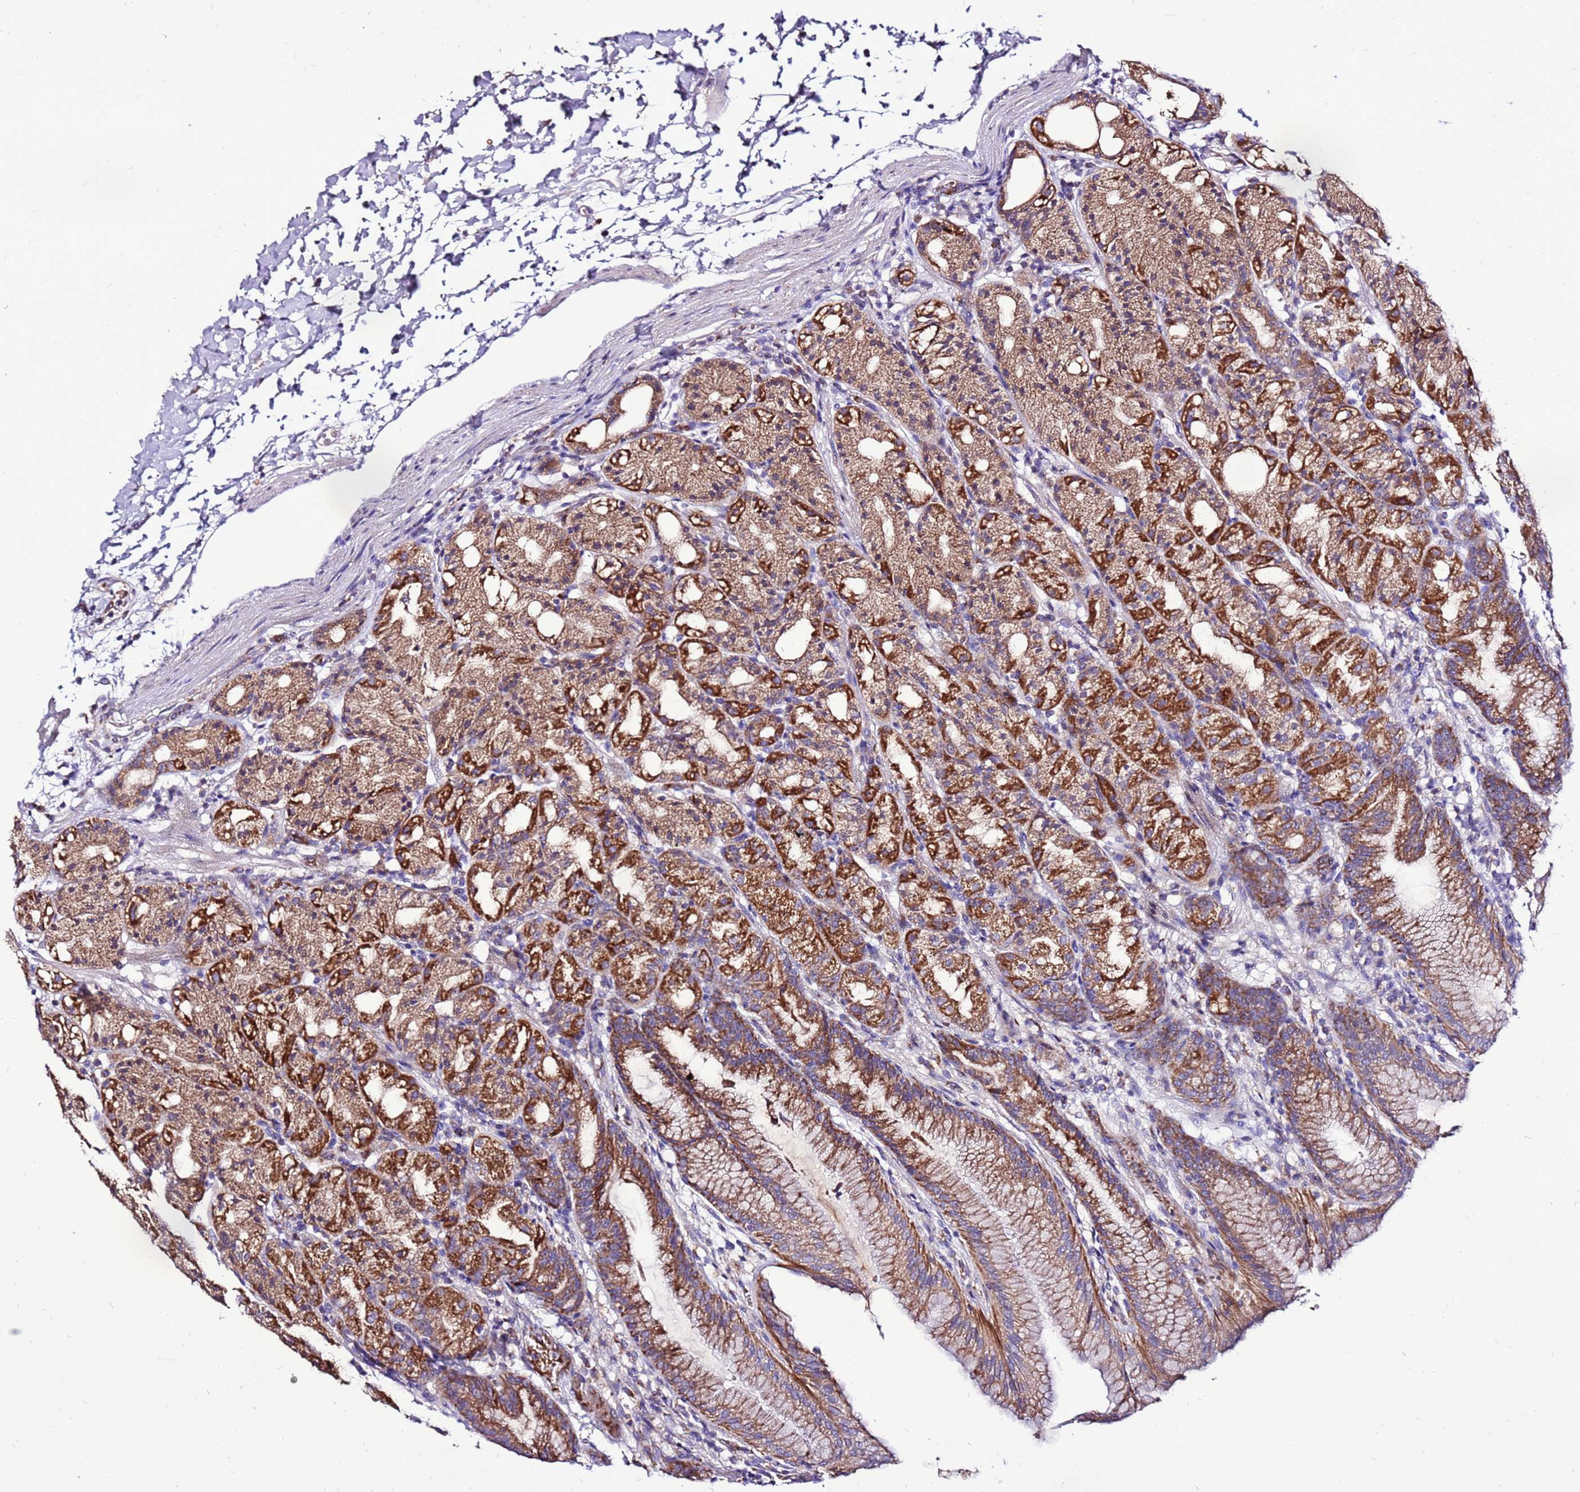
{"staining": {"intensity": "strong", "quantity": ">75%", "location": "cytoplasmic/membranous"}, "tissue": "stomach", "cell_type": "Glandular cells", "image_type": "normal", "snomed": [{"axis": "morphology", "description": "Normal tissue, NOS"}, {"axis": "topography", "description": "Stomach, upper"}], "caption": "IHC image of benign stomach stained for a protein (brown), which demonstrates high levels of strong cytoplasmic/membranous expression in about >75% of glandular cells.", "gene": "SPSB3", "patient": {"sex": "male", "age": 48}}